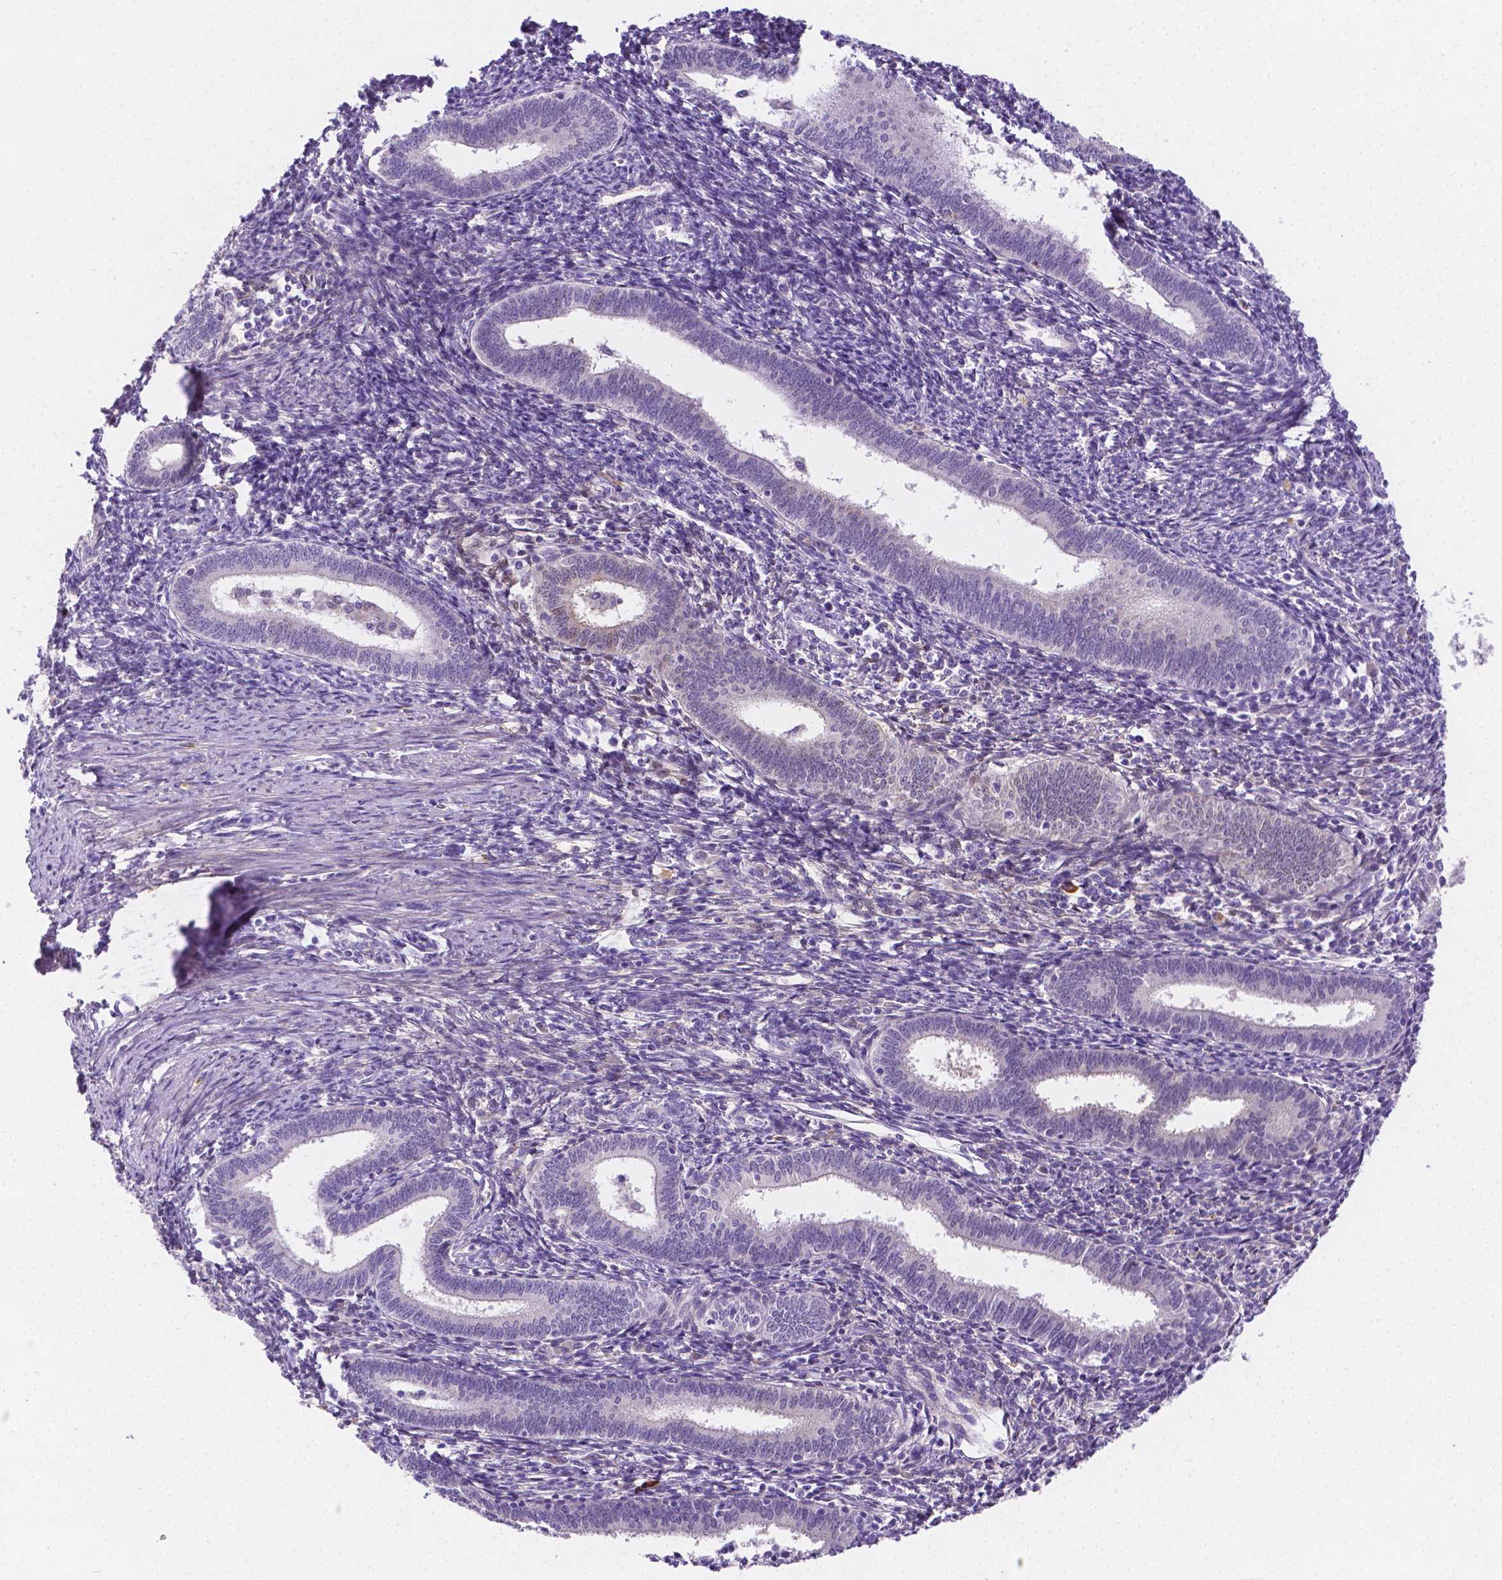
{"staining": {"intensity": "negative", "quantity": "none", "location": "none"}, "tissue": "endometrium", "cell_type": "Cells in endometrial stroma", "image_type": "normal", "snomed": [{"axis": "morphology", "description": "Normal tissue, NOS"}, {"axis": "topography", "description": "Endometrium"}], "caption": "Immunohistochemistry of unremarkable human endometrium reveals no expression in cells in endometrial stroma.", "gene": "NXPH2", "patient": {"sex": "female", "age": 41}}